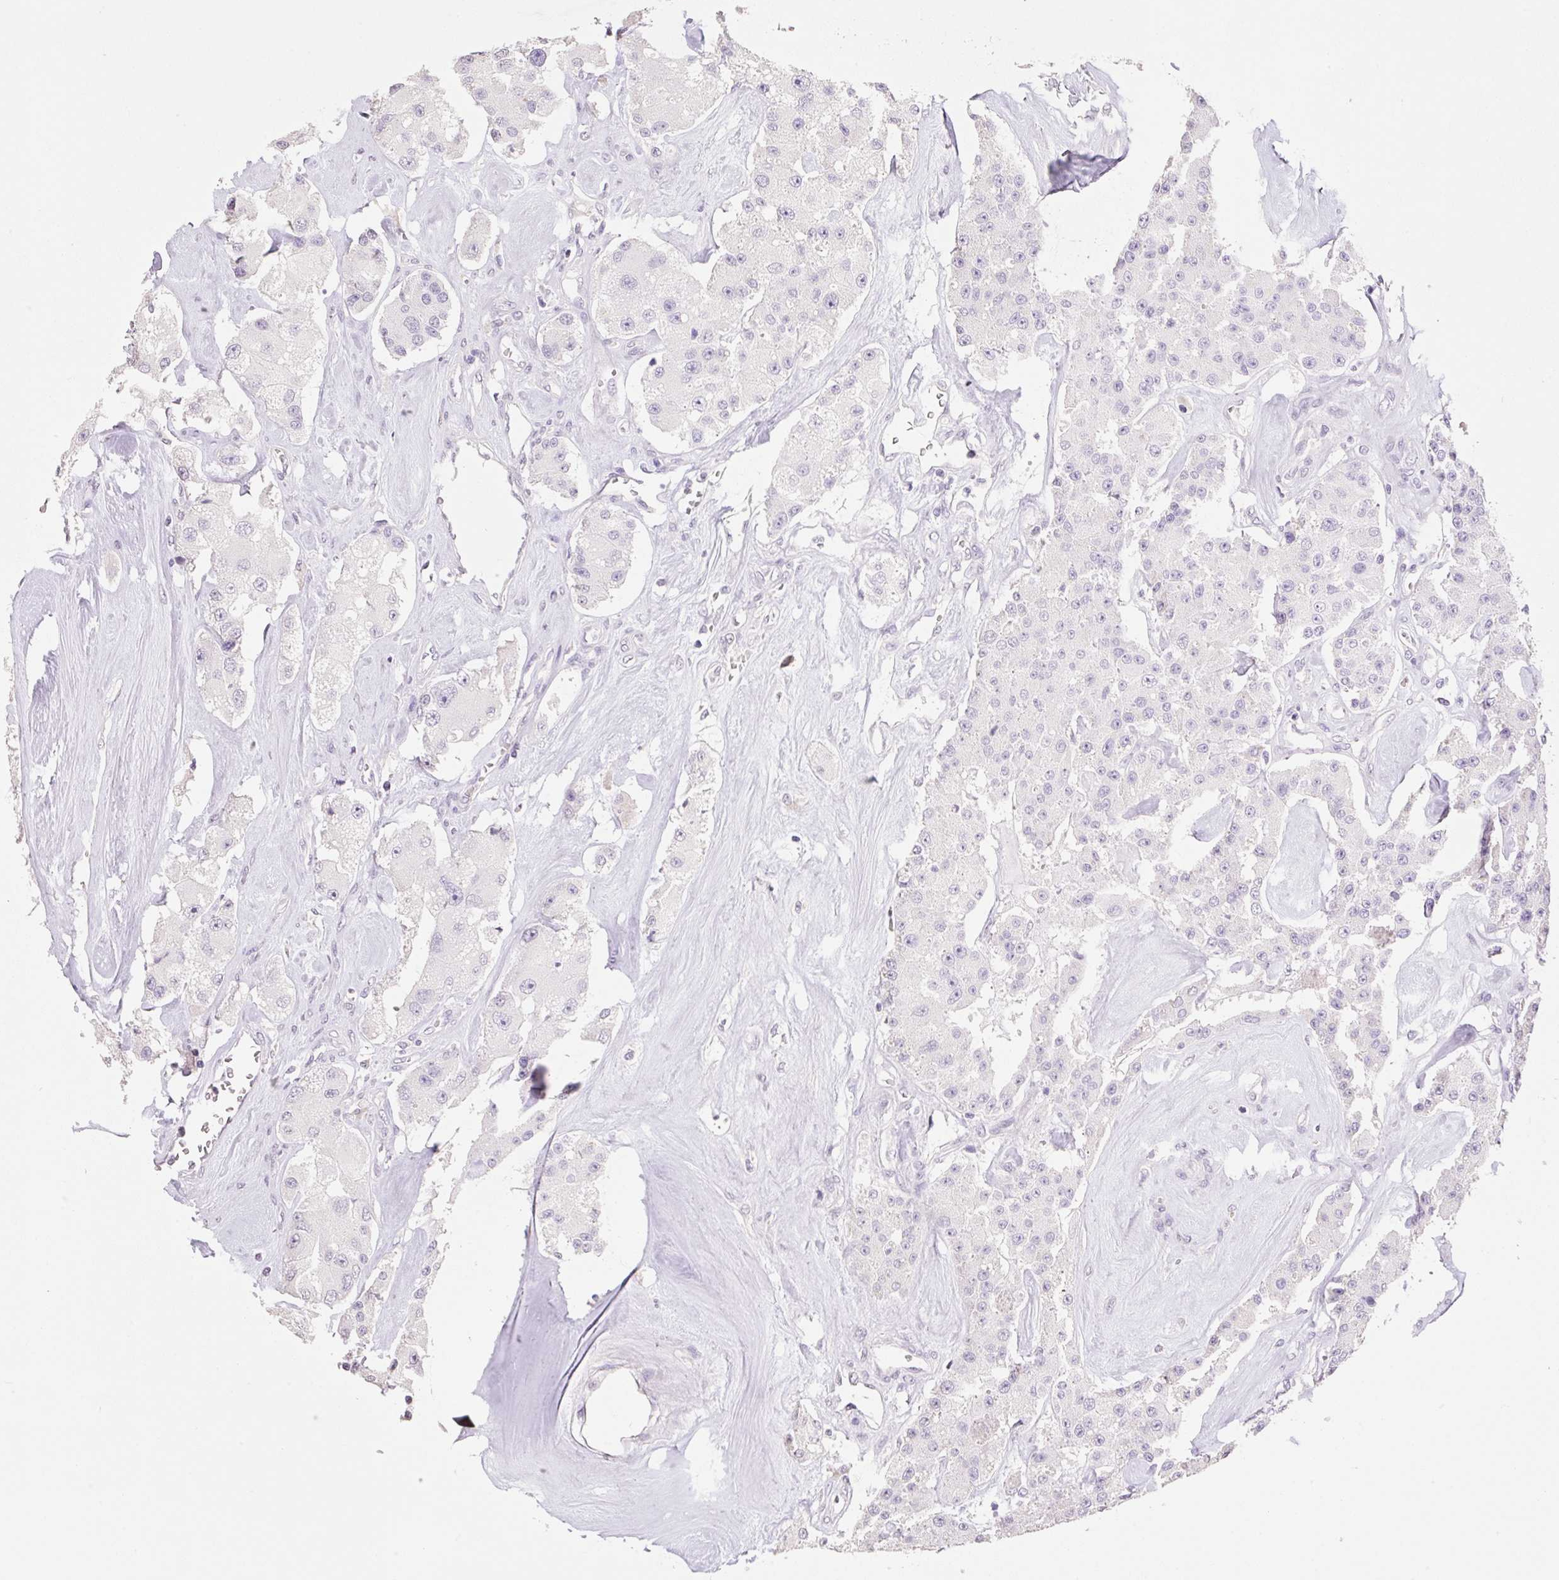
{"staining": {"intensity": "negative", "quantity": "none", "location": "none"}, "tissue": "carcinoid", "cell_type": "Tumor cells", "image_type": "cancer", "snomed": [{"axis": "morphology", "description": "Carcinoid, malignant, NOS"}, {"axis": "topography", "description": "Pancreas"}], "caption": "High power microscopy micrograph of an immunohistochemistry micrograph of malignant carcinoid, revealing no significant positivity in tumor cells. Nuclei are stained in blue.", "gene": "HCRTR2", "patient": {"sex": "male", "age": 41}}